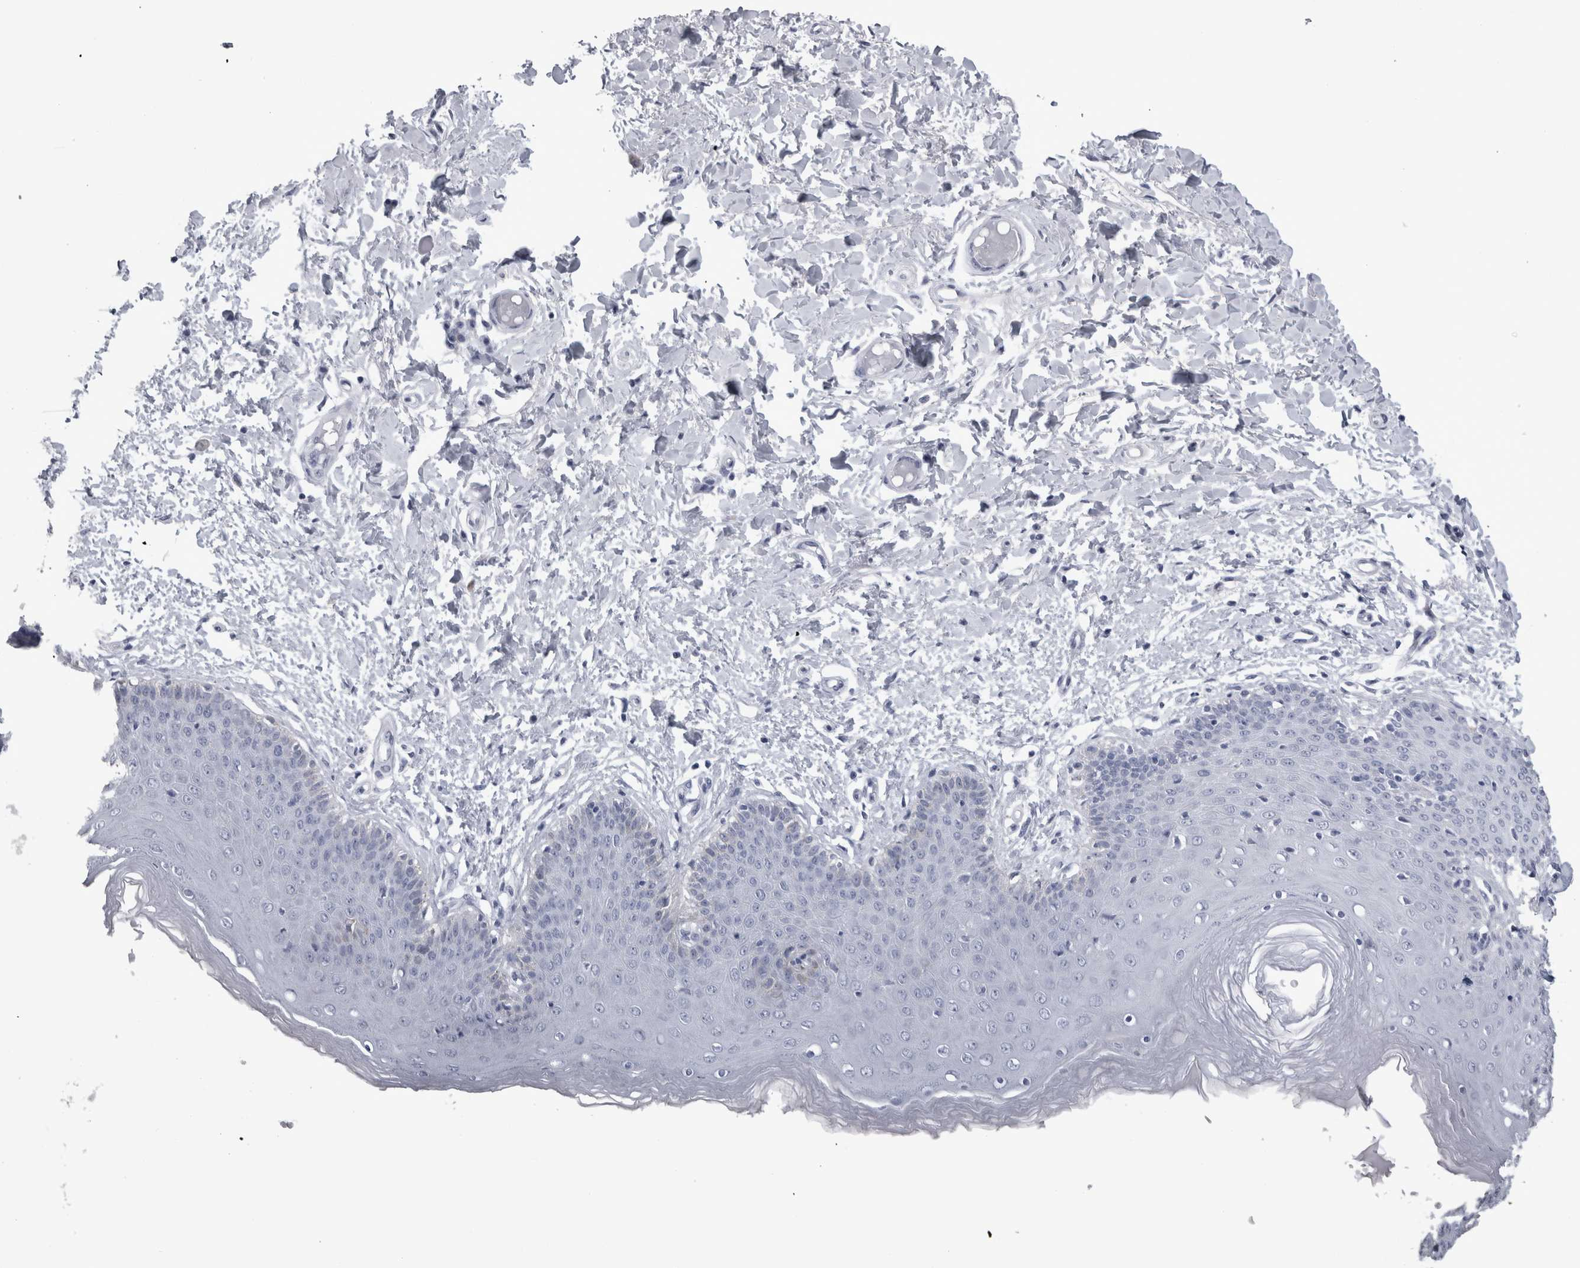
{"staining": {"intensity": "negative", "quantity": "none", "location": "none"}, "tissue": "skin", "cell_type": "Epidermal cells", "image_type": "normal", "snomed": [{"axis": "morphology", "description": "Normal tissue, NOS"}, {"axis": "topography", "description": "Vulva"}], "caption": "Immunohistochemistry histopathology image of unremarkable skin: human skin stained with DAB displays no significant protein staining in epidermal cells. Nuclei are stained in blue.", "gene": "ALDH8A1", "patient": {"sex": "female", "age": 66}}